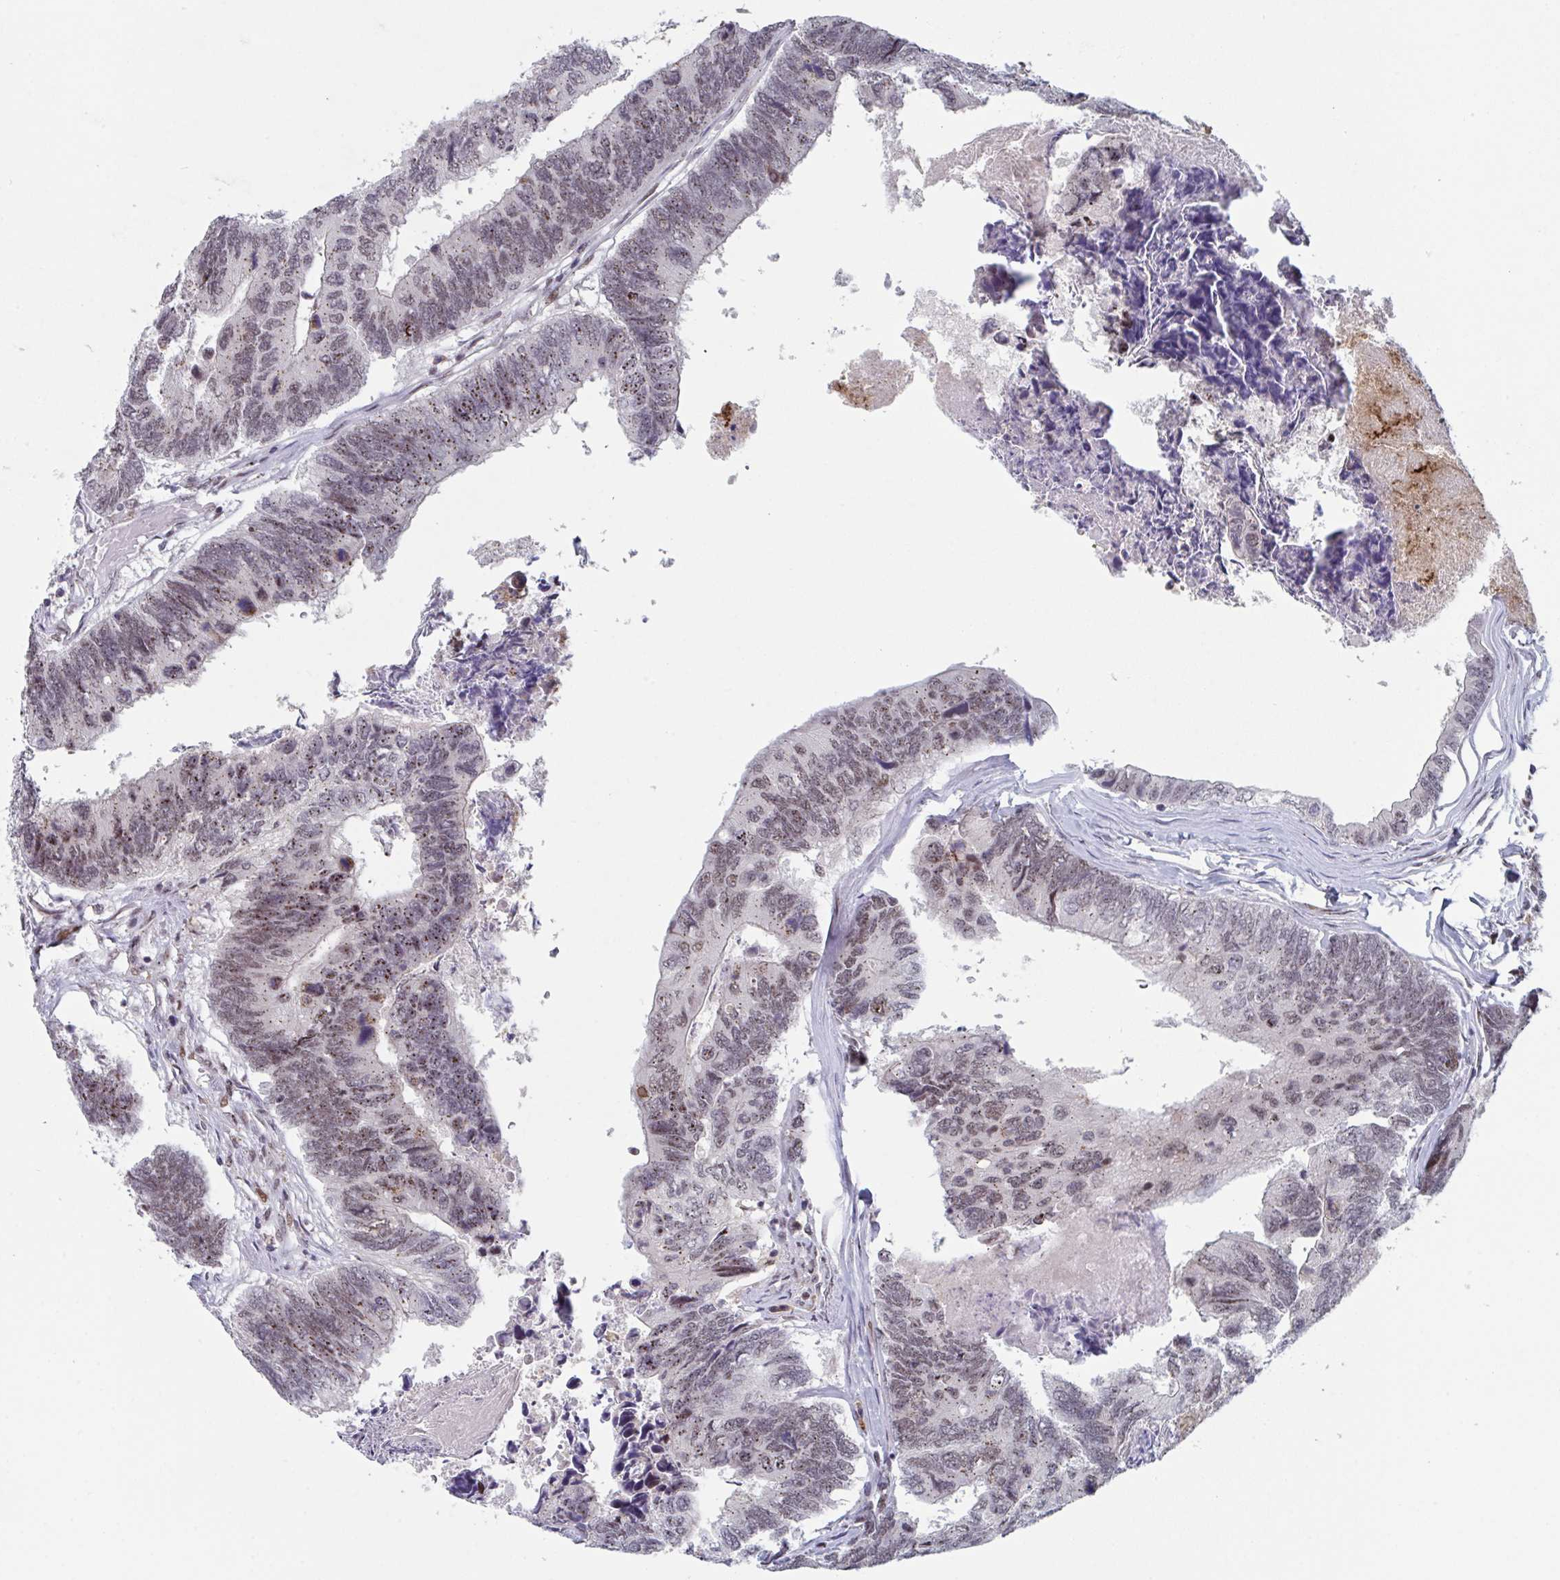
{"staining": {"intensity": "moderate", "quantity": "25%-75%", "location": "nuclear"}, "tissue": "colorectal cancer", "cell_type": "Tumor cells", "image_type": "cancer", "snomed": [{"axis": "morphology", "description": "Adenocarcinoma, NOS"}, {"axis": "topography", "description": "Colon"}], "caption": "Colorectal adenocarcinoma stained with DAB IHC exhibits medium levels of moderate nuclear positivity in approximately 25%-75% of tumor cells. Nuclei are stained in blue.", "gene": "RNF212", "patient": {"sex": "female", "age": 67}}